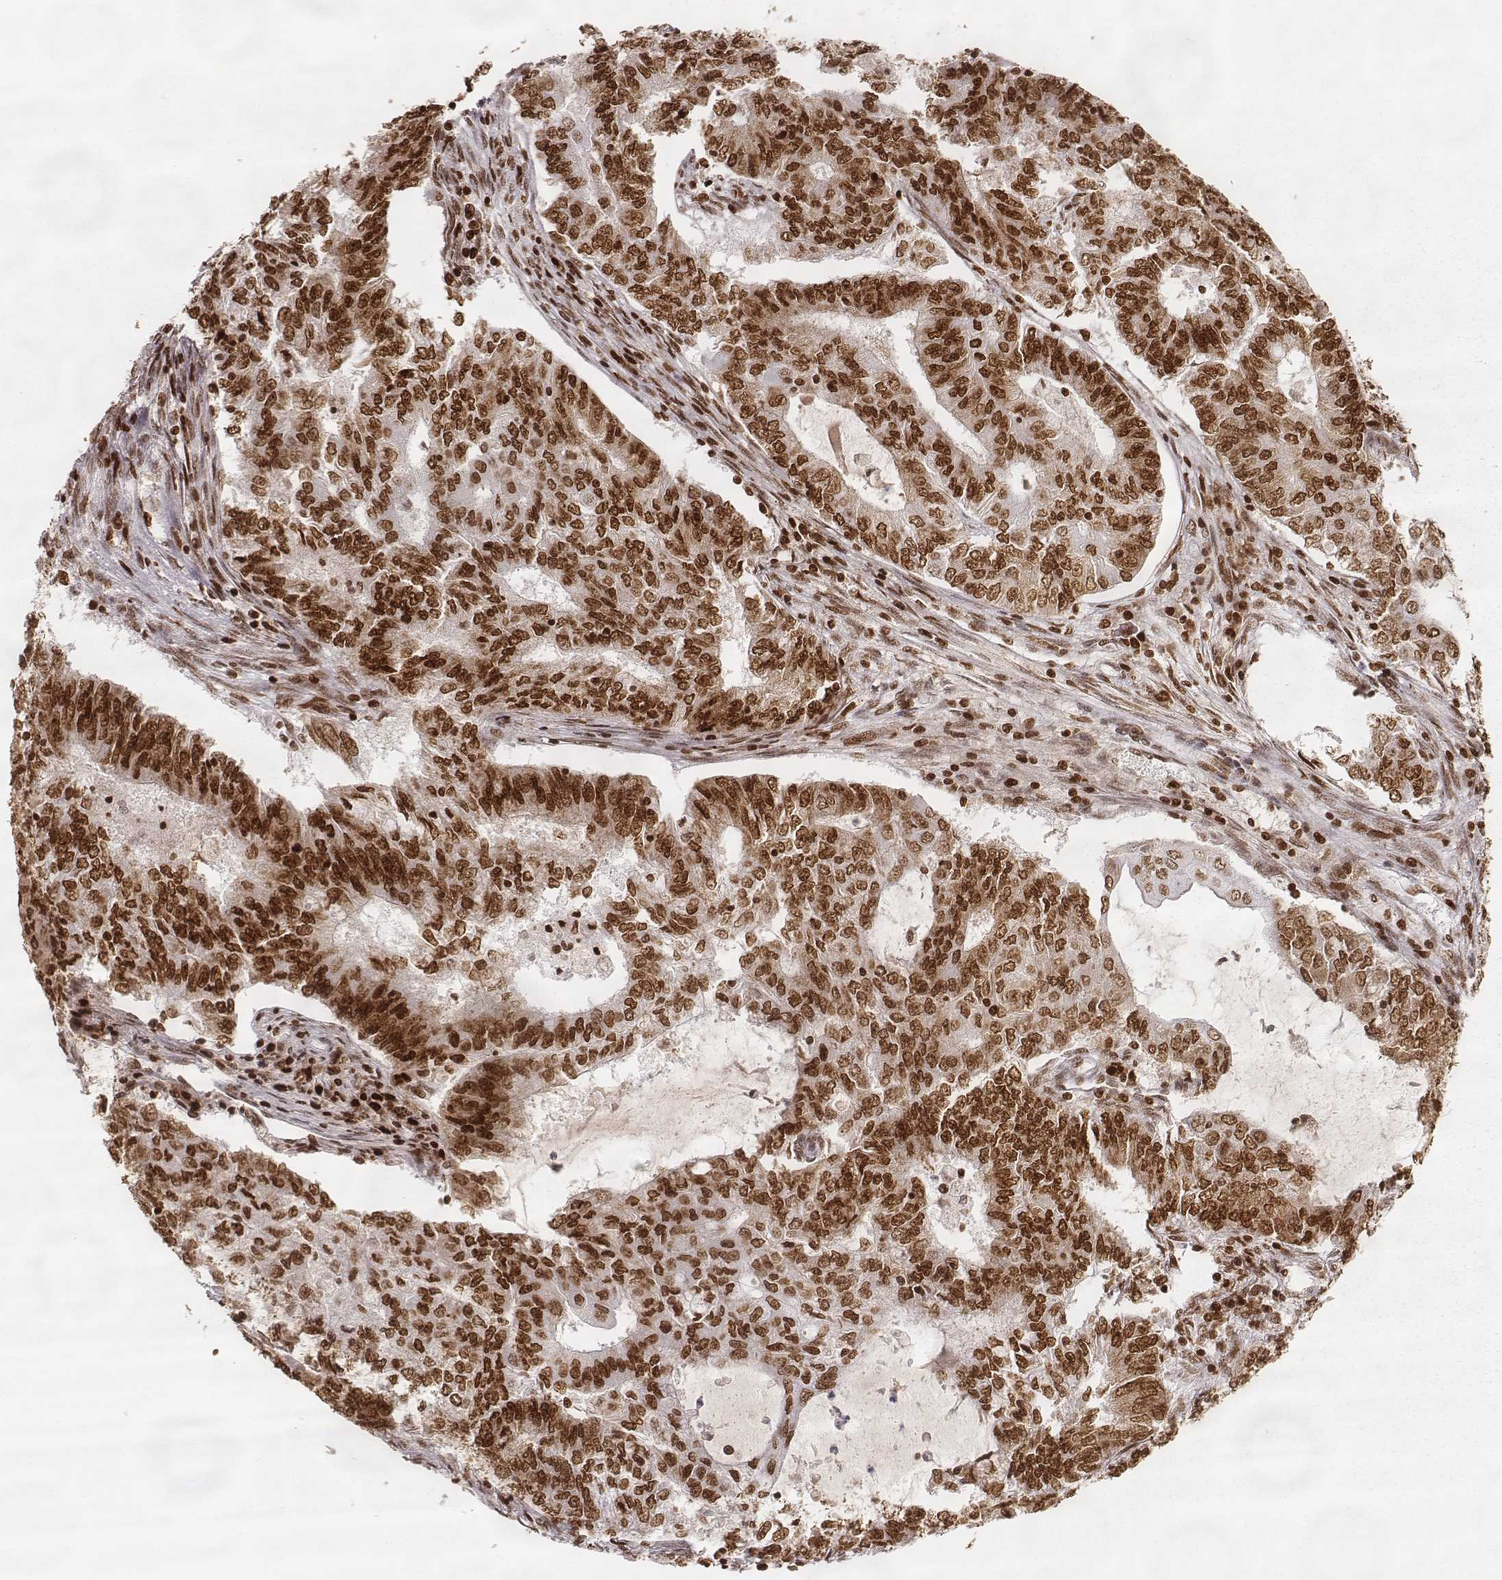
{"staining": {"intensity": "strong", "quantity": ">75%", "location": "nuclear"}, "tissue": "endometrial cancer", "cell_type": "Tumor cells", "image_type": "cancer", "snomed": [{"axis": "morphology", "description": "Adenocarcinoma, NOS"}, {"axis": "topography", "description": "Endometrium"}], "caption": "This photomicrograph exhibits IHC staining of adenocarcinoma (endometrial), with high strong nuclear expression in about >75% of tumor cells.", "gene": "PARP1", "patient": {"sex": "female", "age": 62}}